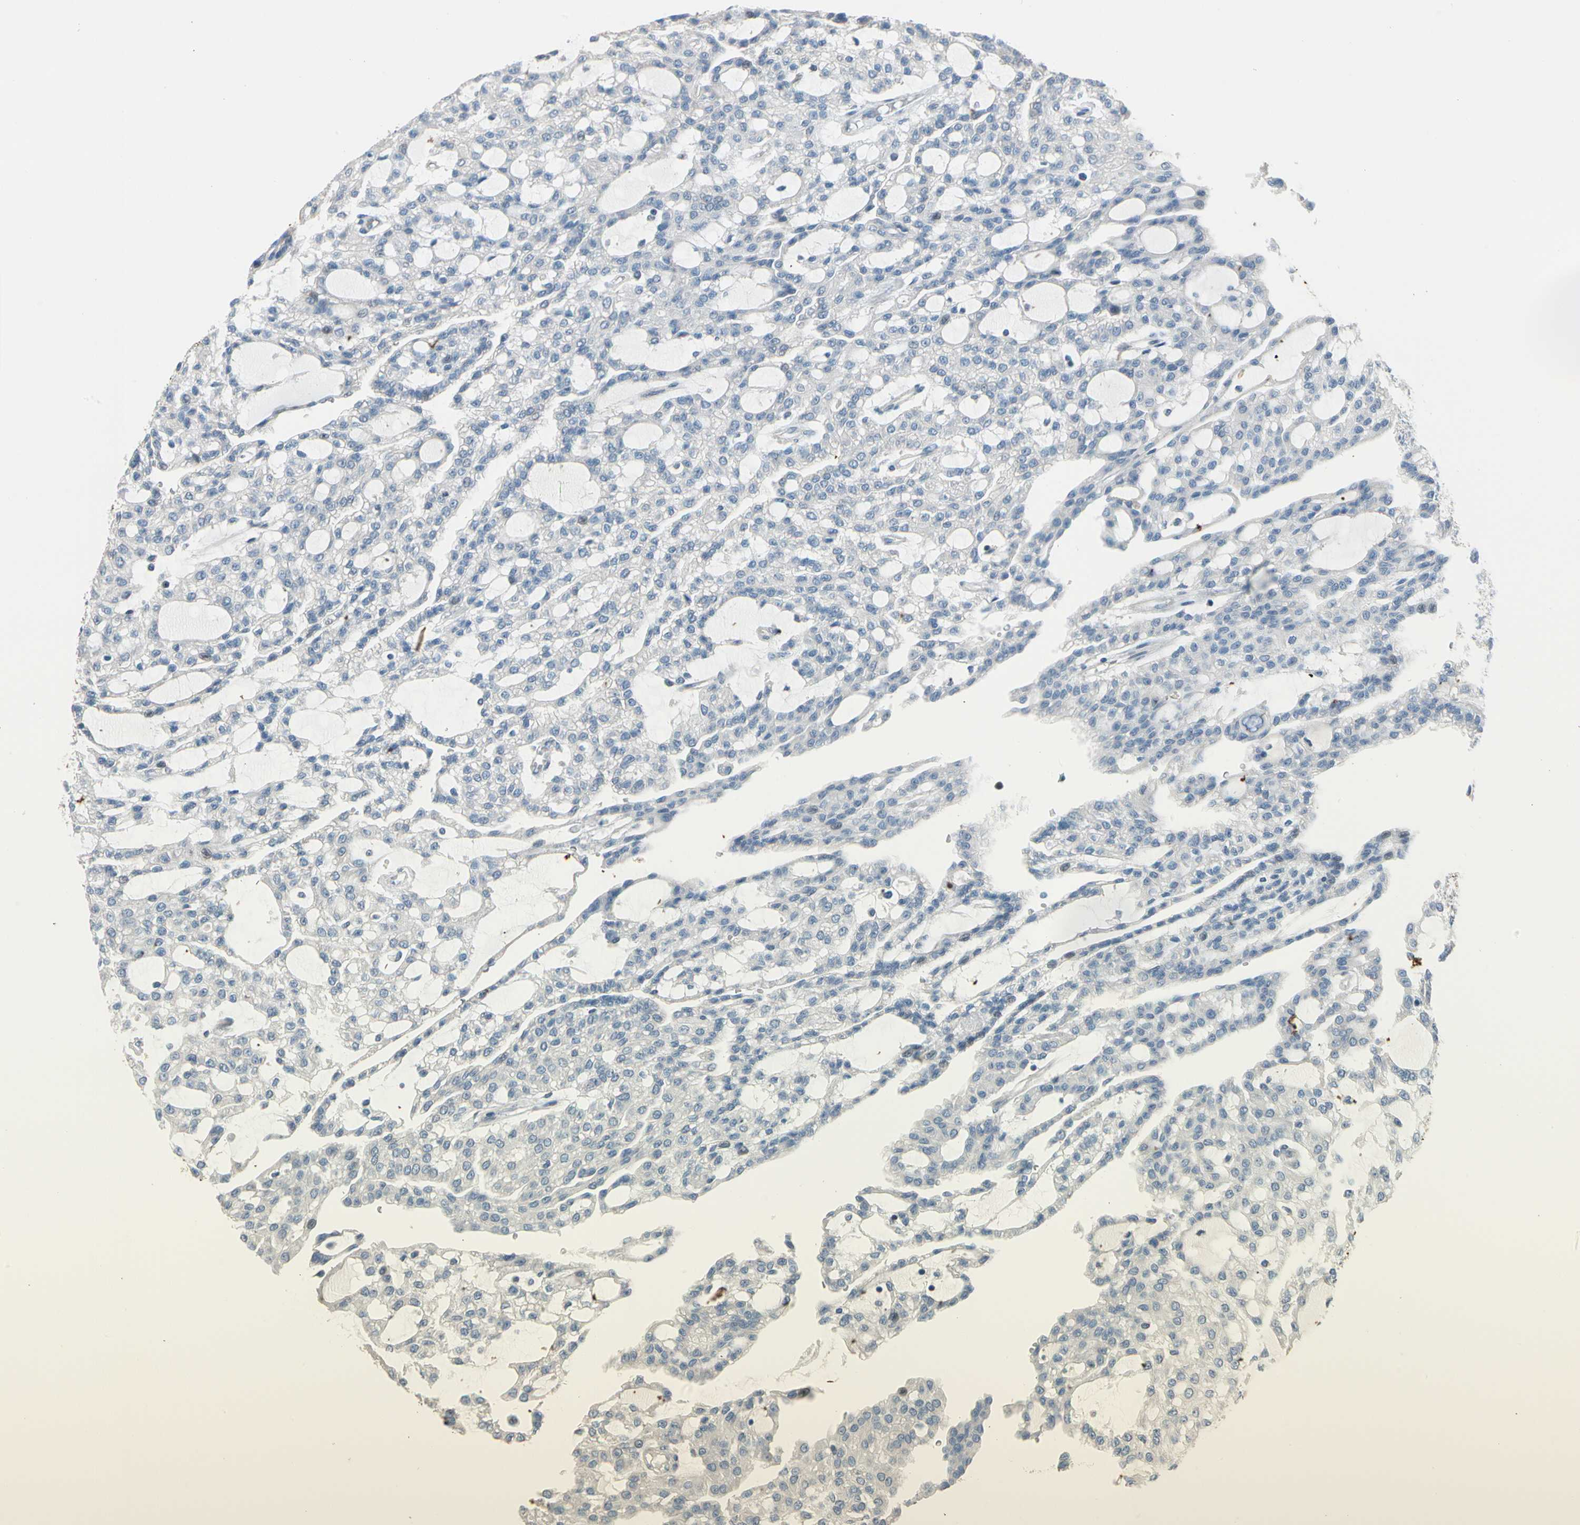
{"staining": {"intensity": "negative", "quantity": "none", "location": "none"}, "tissue": "renal cancer", "cell_type": "Tumor cells", "image_type": "cancer", "snomed": [{"axis": "morphology", "description": "Adenocarcinoma, NOS"}, {"axis": "topography", "description": "Kidney"}], "caption": "This is a histopathology image of immunohistochemistry (IHC) staining of renal adenocarcinoma, which shows no expression in tumor cells.", "gene": "STK40", "patient": {"sex": "male", "age": 63}}